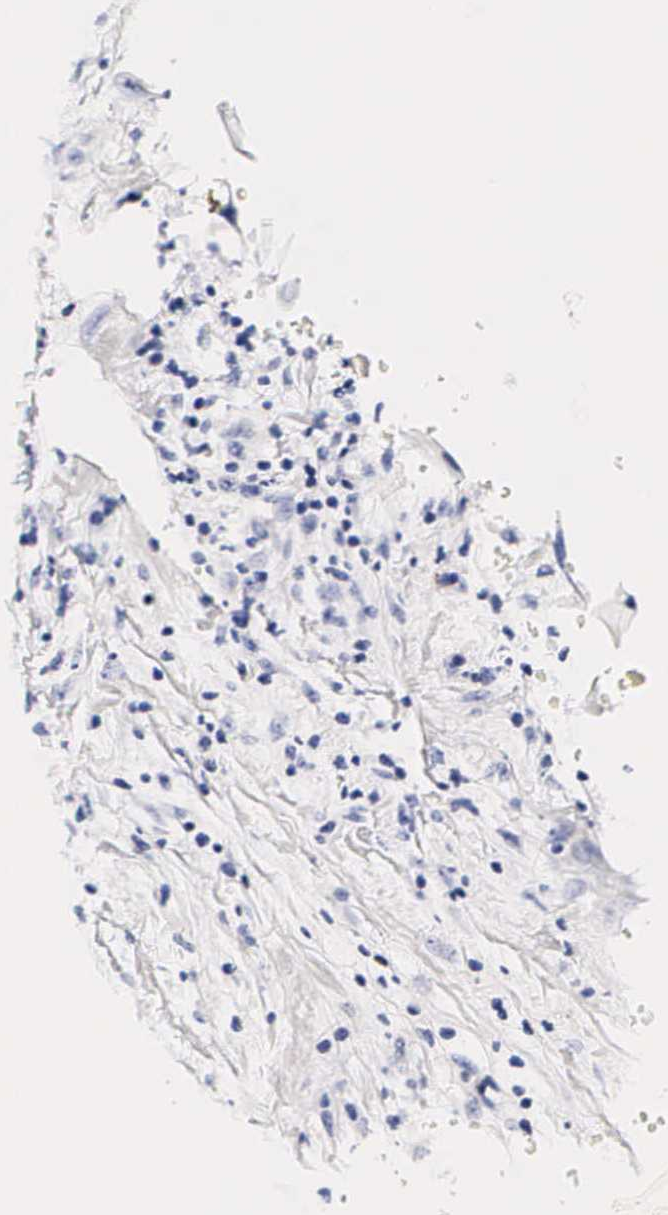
{"staining": {"intensity": "negative", "quantity": "none", "location": "none"}, "tissue": "head and neck cancer", "cell_type": "Tumor cells", "image_type": "cancer", "snomed": [{"axis": "morphology", "description": "Squamous cell carcinoma, NOS"}, {"axis": "morphology", "description": "Squamous cell carcinoma, metastatic, NOS"}, {"axis": "topography", "description": "Lymph node"}, {"axis": "topography", "description": "Salivary gland"}, {"axis": "topography", "description": "Head-Neck"}], "caption": "Immunohistochemistry (IHC) histopathology image of neoplastic tissue: human head and neck cancer stained with DAB demonstrates no significant protein expression in tumor cells.", "gene": "RNASE6", "patient": {"sex": "female", "age": 74}}